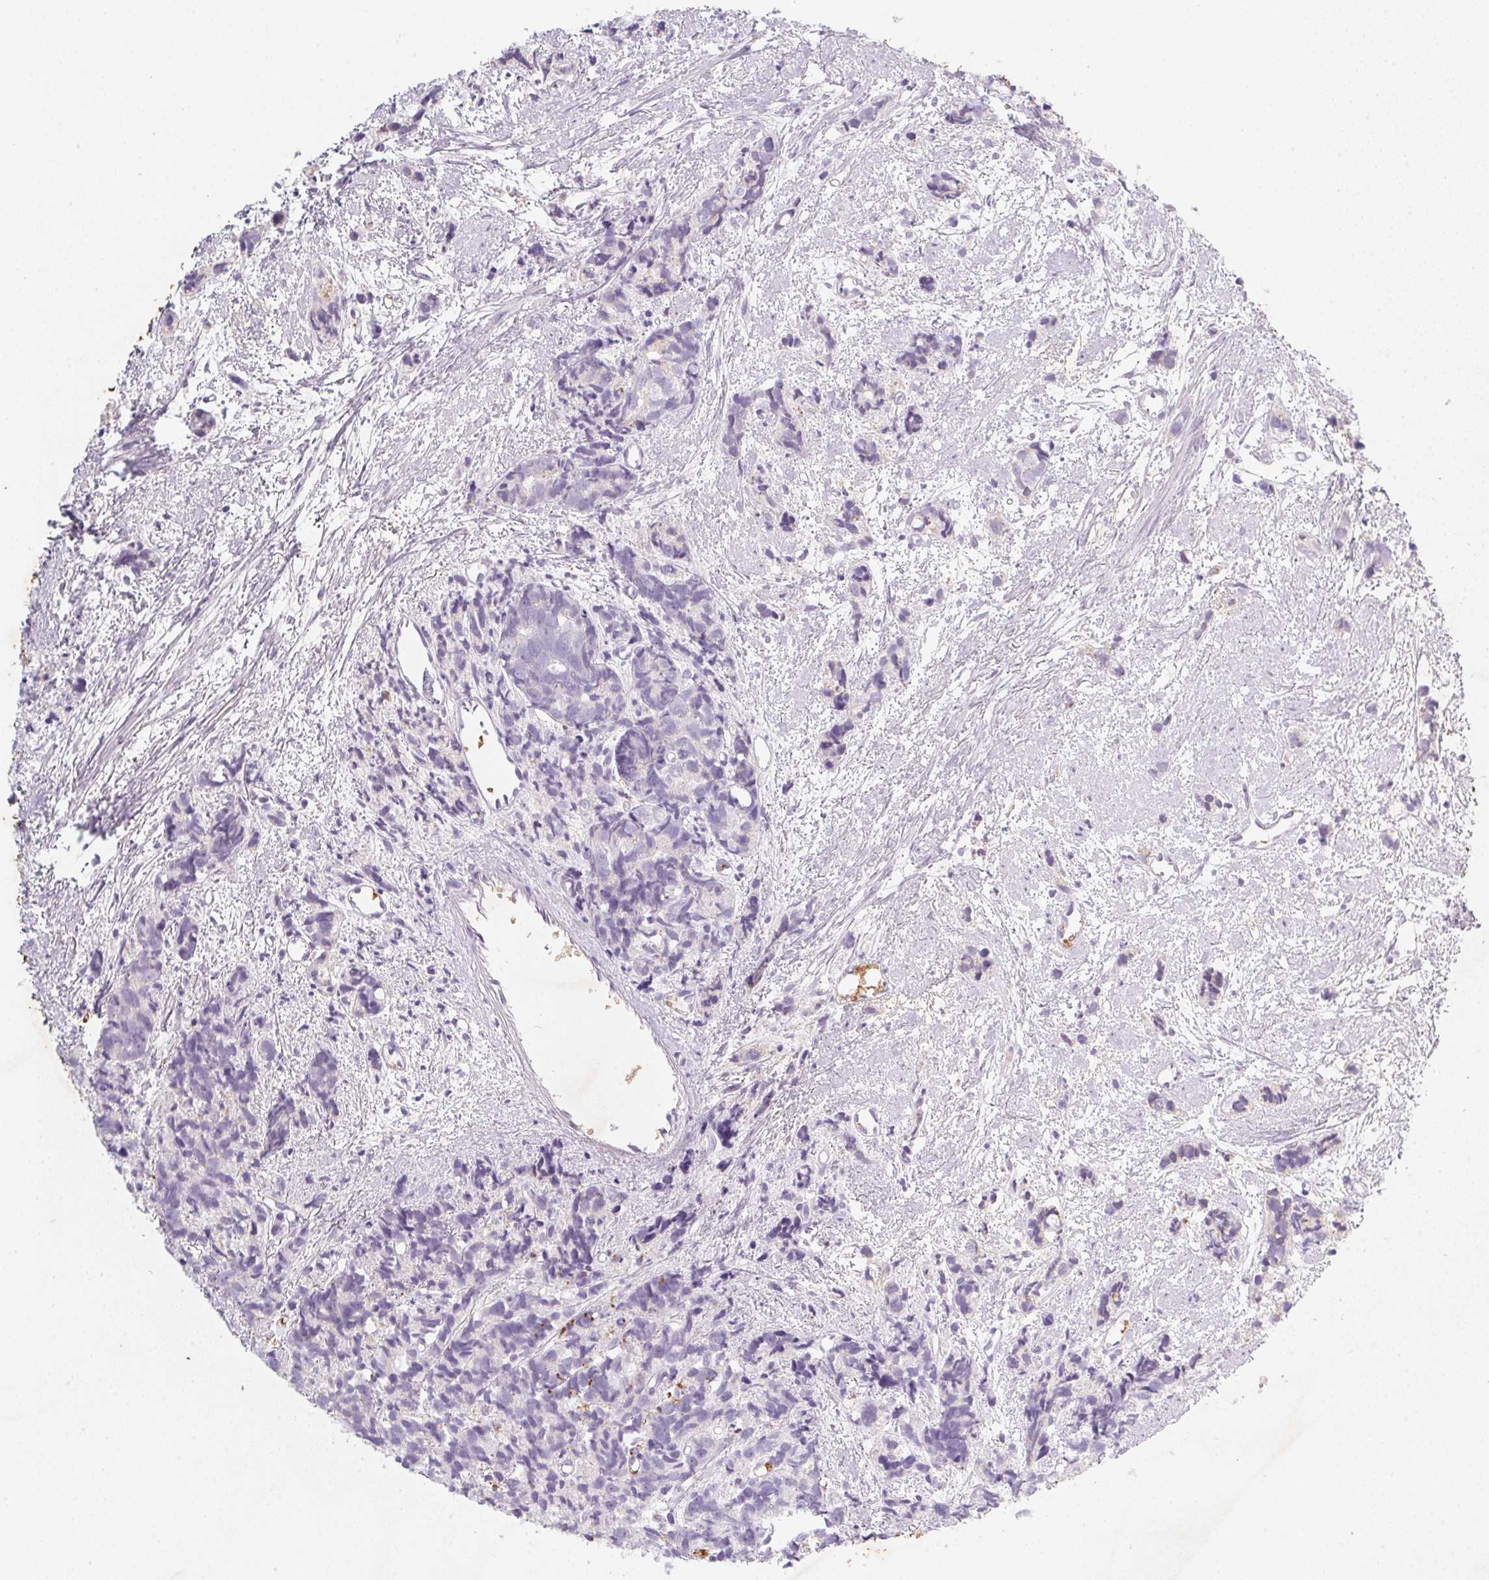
{"staining": {"intensity": "negative", "quantity": "none", "location": "none"}, "tissue": "prostate cancer", "cell_type": "Tumor cells", "image_type": "cancer", "snomed": [{"axis": "morphology", "description": "Adenocarcinoma, High grade"}, {"axis": "topography", "description": "Prostate"}], "caption": "Prostate high-grade adenocarcinoma stained for a protein using IHC shows no staining tumor cells.", "gene": "DCD", "patient": {"sex": "male", "age": 77}}